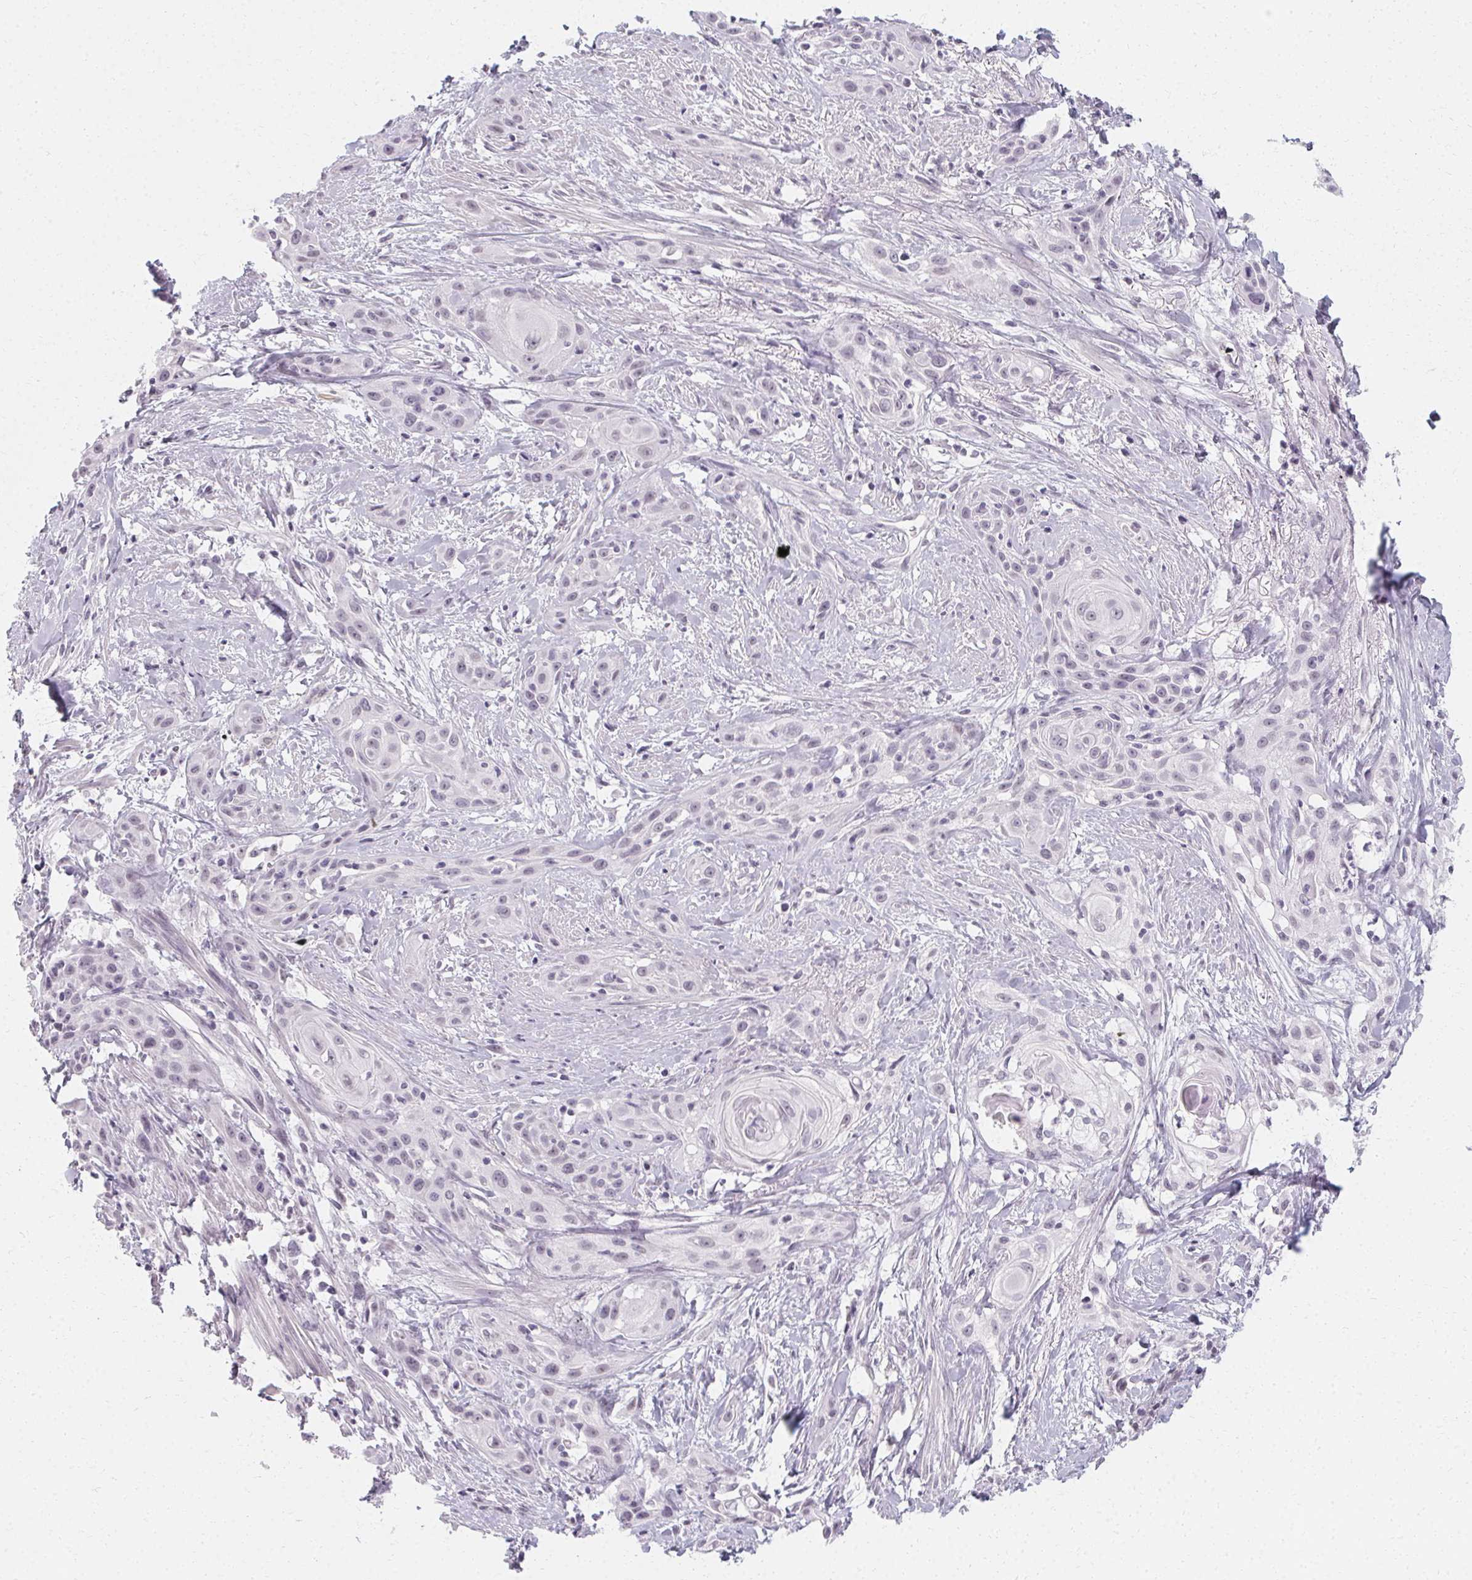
{"staining": {"intensity": "negative", "quantity": "none", "location": "none"}, "tissue": "skin cancer", "cell_type": "Tumor cells", "image_type": "cancer", "snomed": [{"axis": "morphology", "description": "Squamous cell carcinoma, NOS"}, {"axis": "topography", "description": "Skin"}, {"axis": "topography", "description": "Anal"}], "caption": "Tumor cells are negative for brown protein staining in skin squamous cell carcinoma. (Stains: DAB (3,3'-diaminobenzidine) immunohistochemistry with hematoxylin counter stain, Microscopy: brightfield microscopy at high magnification).", "gene": "SYNPR", "patient": {"sex": "male", "age": 64}}